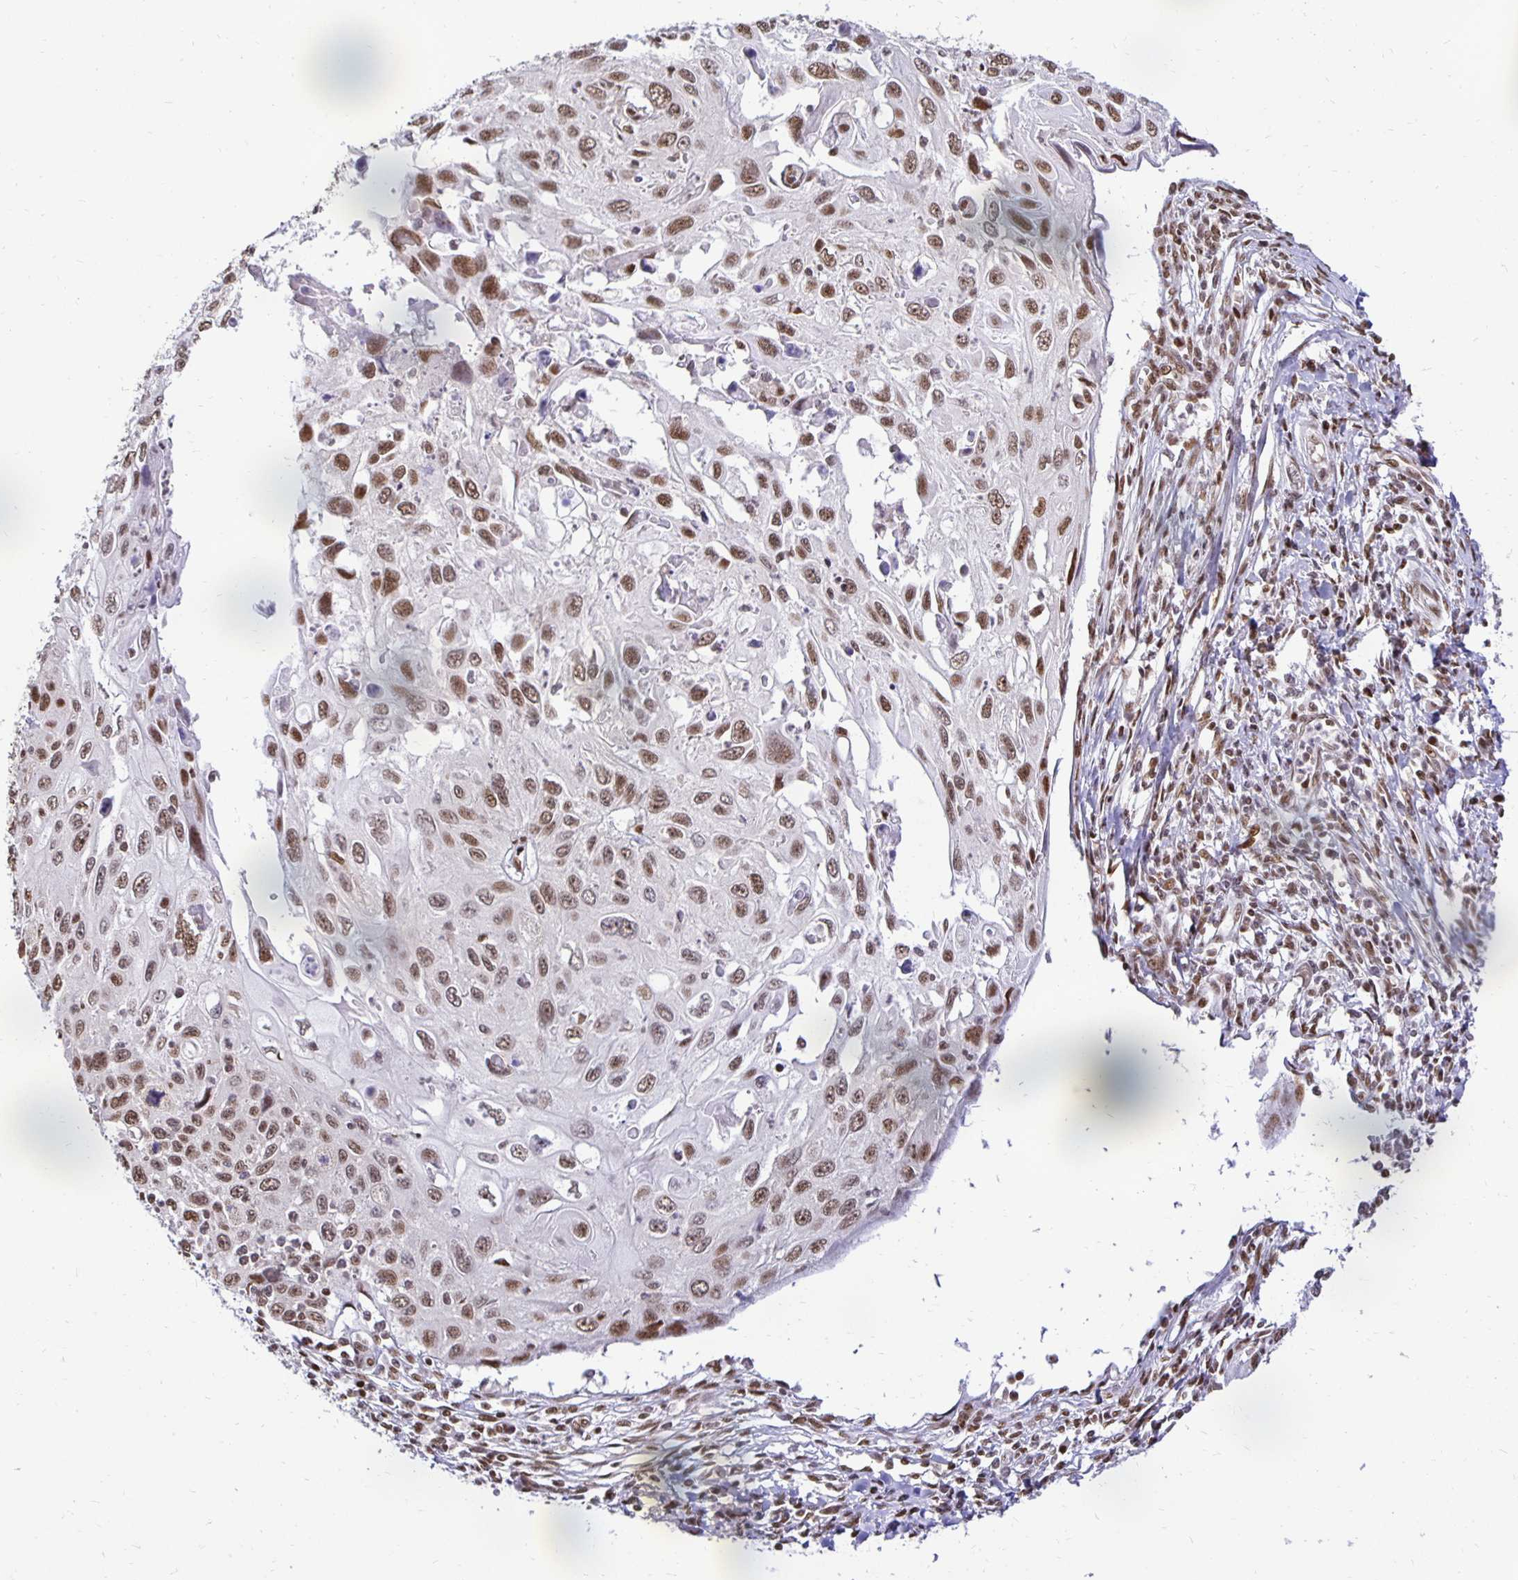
{"staining": {"intensity": "moderate", "quantity": ">75%", "location": "nuclear"}, "tissue": "cervical cancer", "cell_type": "Tumor cells", "image_type": "cancer", "snomed": [{"axis": "morphology", "description": "Squamous cell carcinoma, NOS"}, {"axis": "topography", "description": "Cervix"}], "caption": "Tumor cells reveal medium levels of moderate nuclear expression in approximately >75% of cells in cervical cancer (squamous cell carcinoma).", "gene": "ZNF579", "patient": {"sex": "female", "age": 70}}